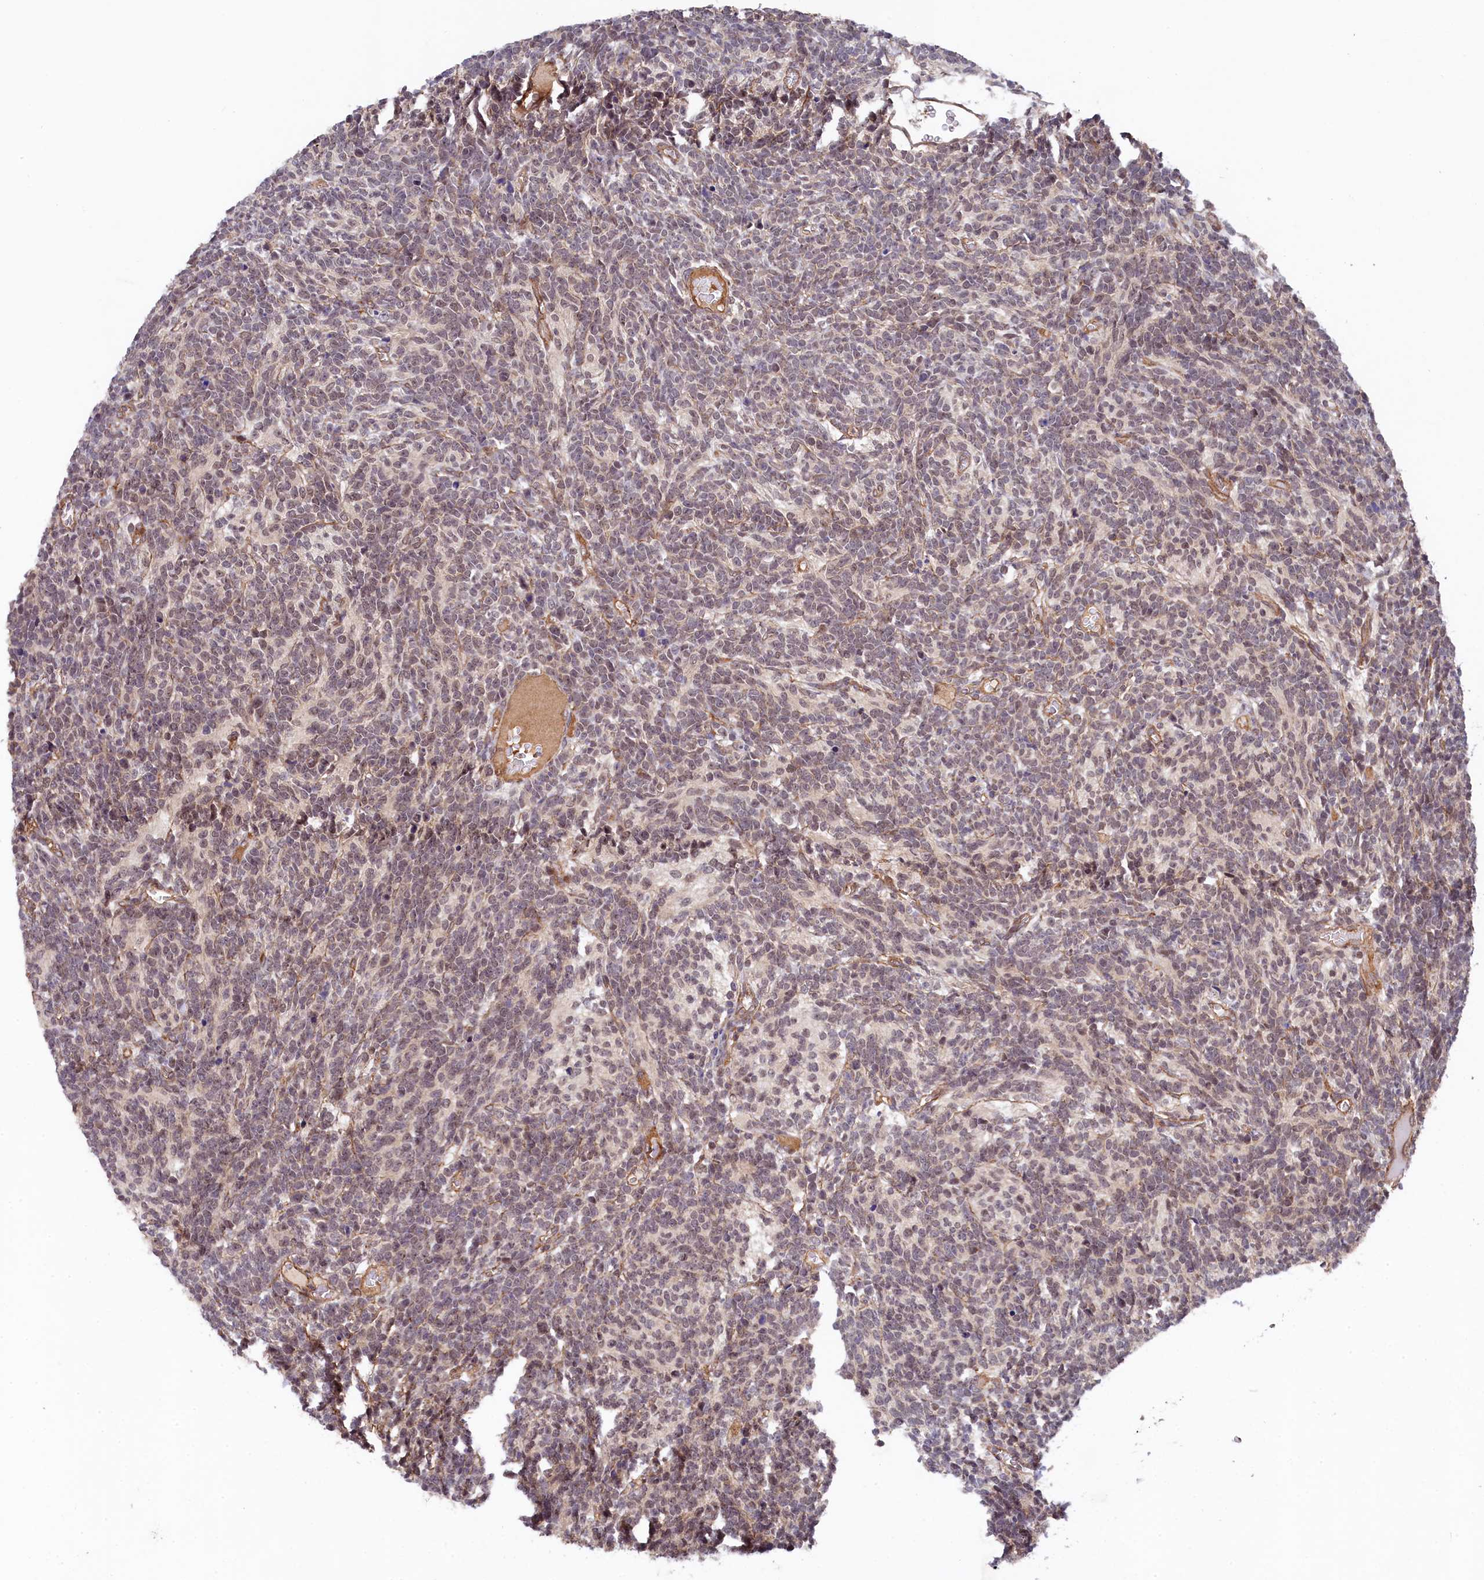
{"staining": {"intensity": "negative", "quantity": "none", "location": "none"}, "tissue": "glioma", "cell_type": "Tumor cells", "image_type": "cancer", "snomed": [{"axis": "morphology", "description": "Glioma, malignant, Low grade"}, {"axis": "topography", "description": "Brain"}], "caption": "Malignant glioma (low-grade) stained for a protein using IHC exhibits no expression tumor cells.", "gene": "ARL14EP", "patient": {"sex": "female", "age": 1}}